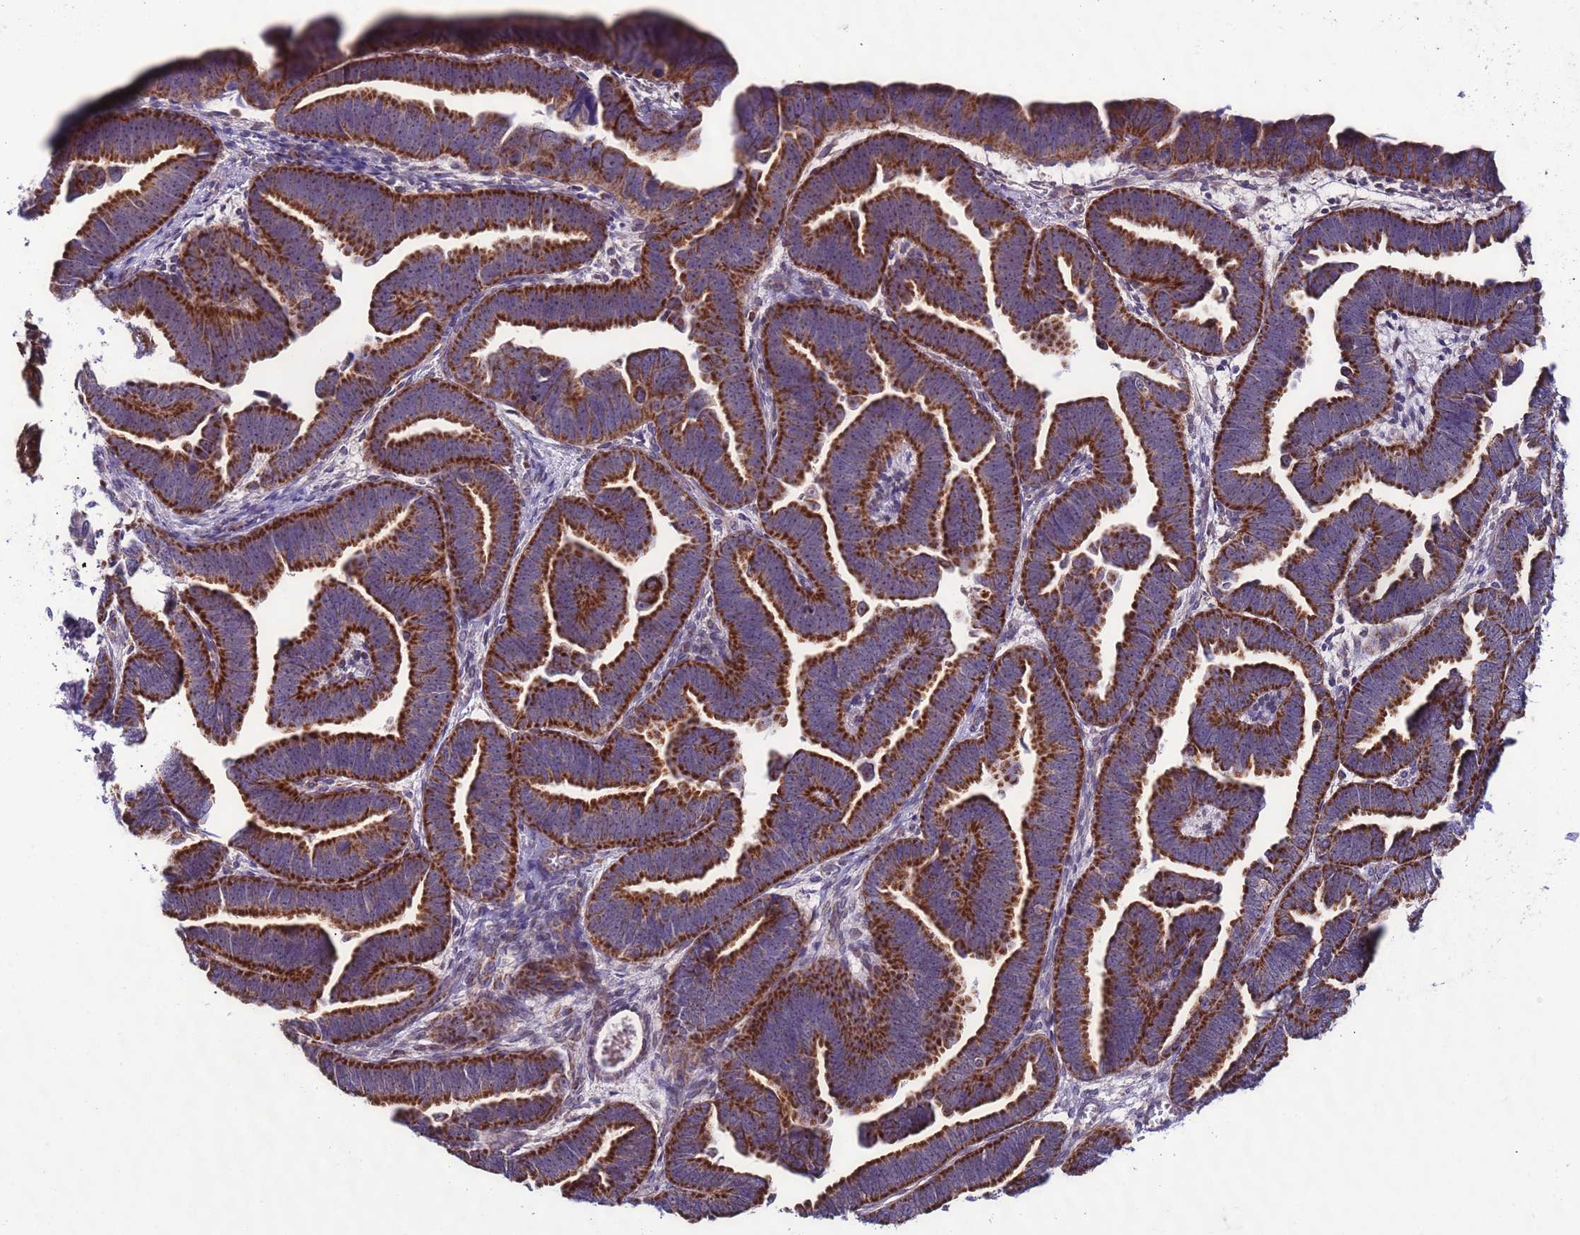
{"staining": {"intensity": "strong", "quantity": ">75%", "location": "cytoplasmic/membranous"}, "tissue": "endometrial cancer", "cell_type": "Tumor cells", "image_type": "cancer", "snomed": [{"axis": "morphology", "description": "Adenocarcinoma, NOS"}, {"axis": "topography", "description": "Endometrium"}], "caption": "Immunohistochemistry (IHC) of human endometrial cancer exhibits high levels of strong cytoplasmic/membranous staining in approximately >75% of tumor cells.", "gene": "UEVLD", "patient": {"sex": "female", "age": 75}}